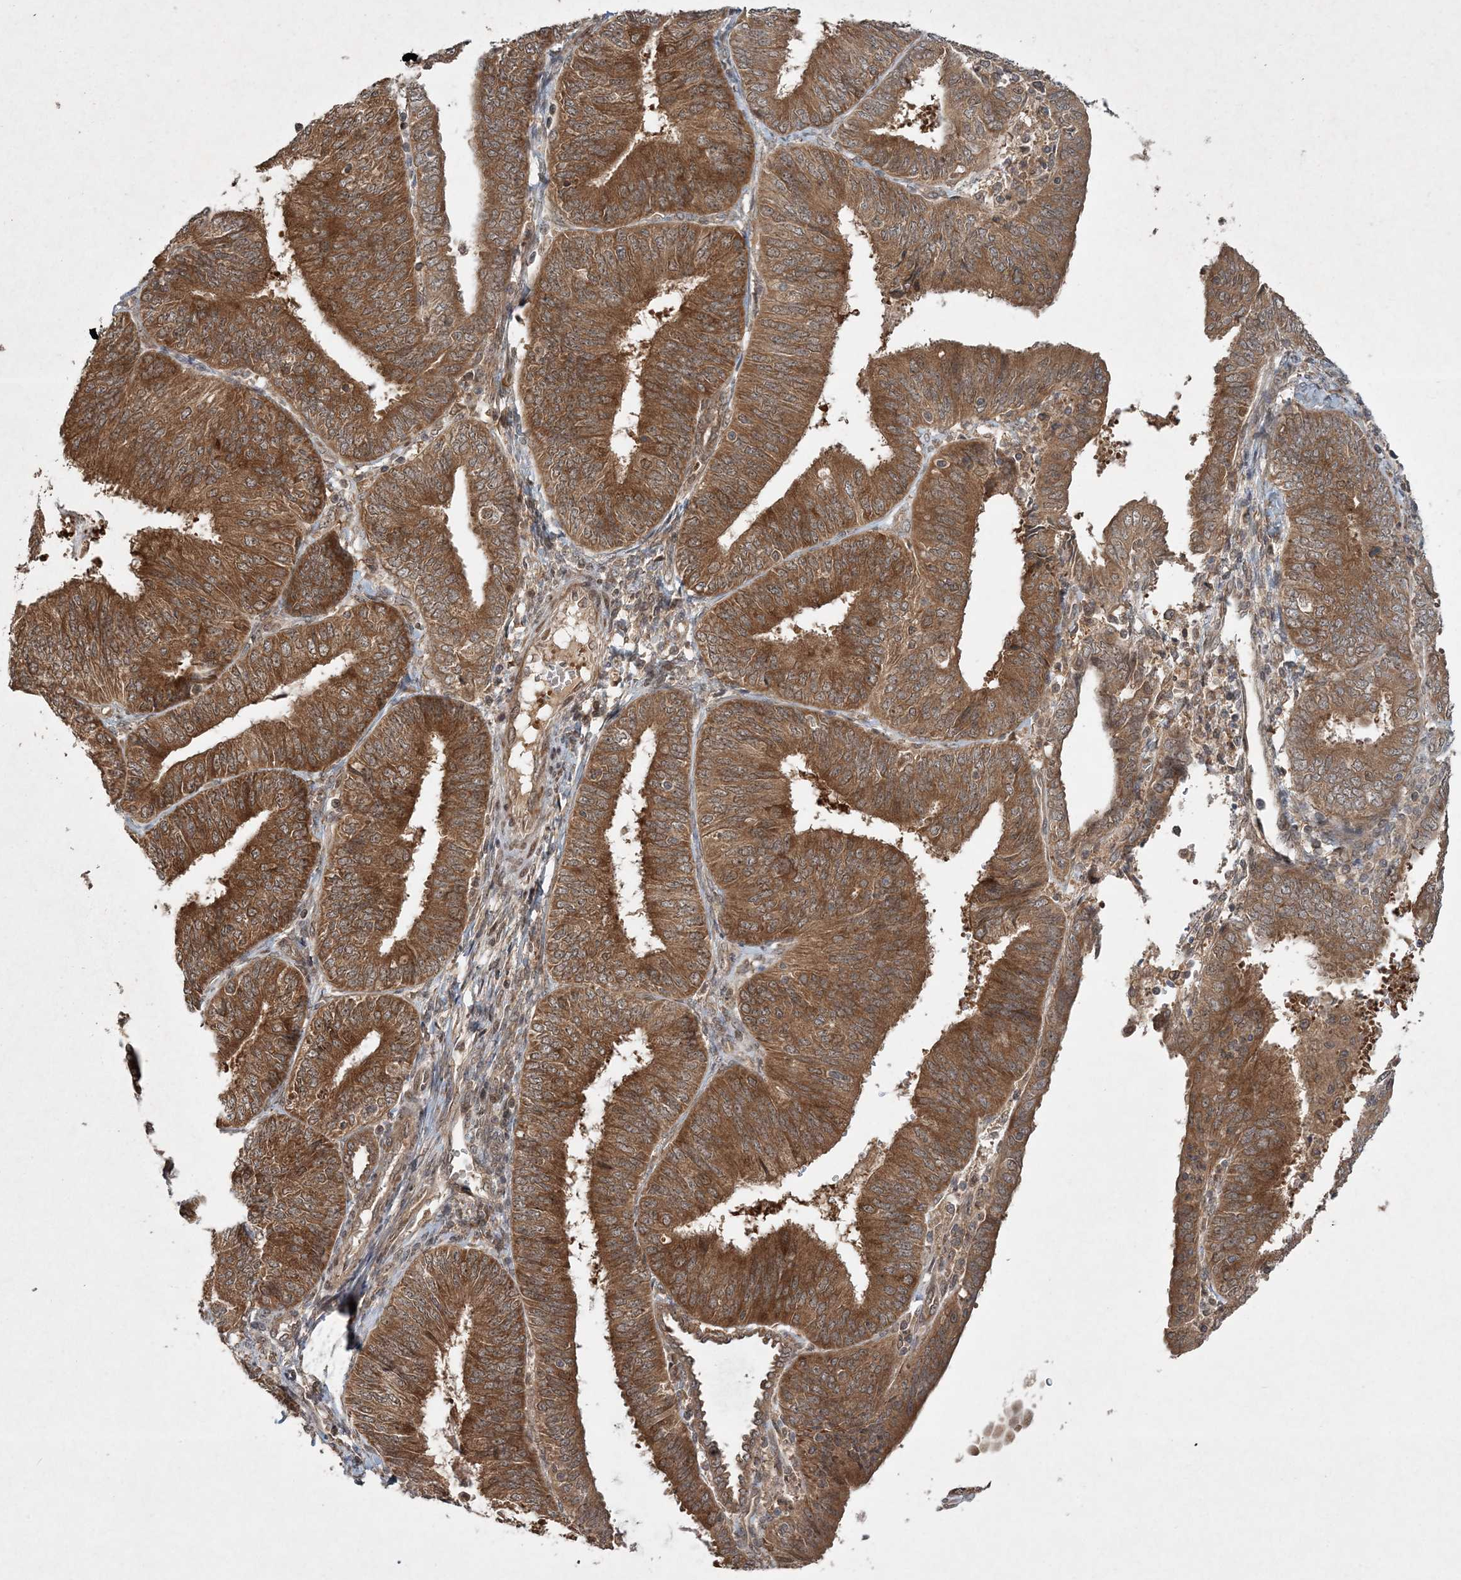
{"staining": {"intensity": "moderate", "quantity": ">75%", "location": "cytoplasmic/membranous"}, "tissue": "endometrial cancer", "cell_type": "Tumor cells", "image_type": "cancer", "snomed": [{"axis": "morphology", "description": "Adenocarcinoma, NOS"}, {"axis": "topography", "description": "Endometrium"}], "caption": "Immunohistochemistry photomicrograph of adenocarcinoma (endometrial) stained for a protein (brown), which demonstrates medium levels of moderate cytoplasmic/membranous staining in approximately >75% of tumor cells.", "gene": "UBR3", "patient": {"sex": "female", "age": 58}}